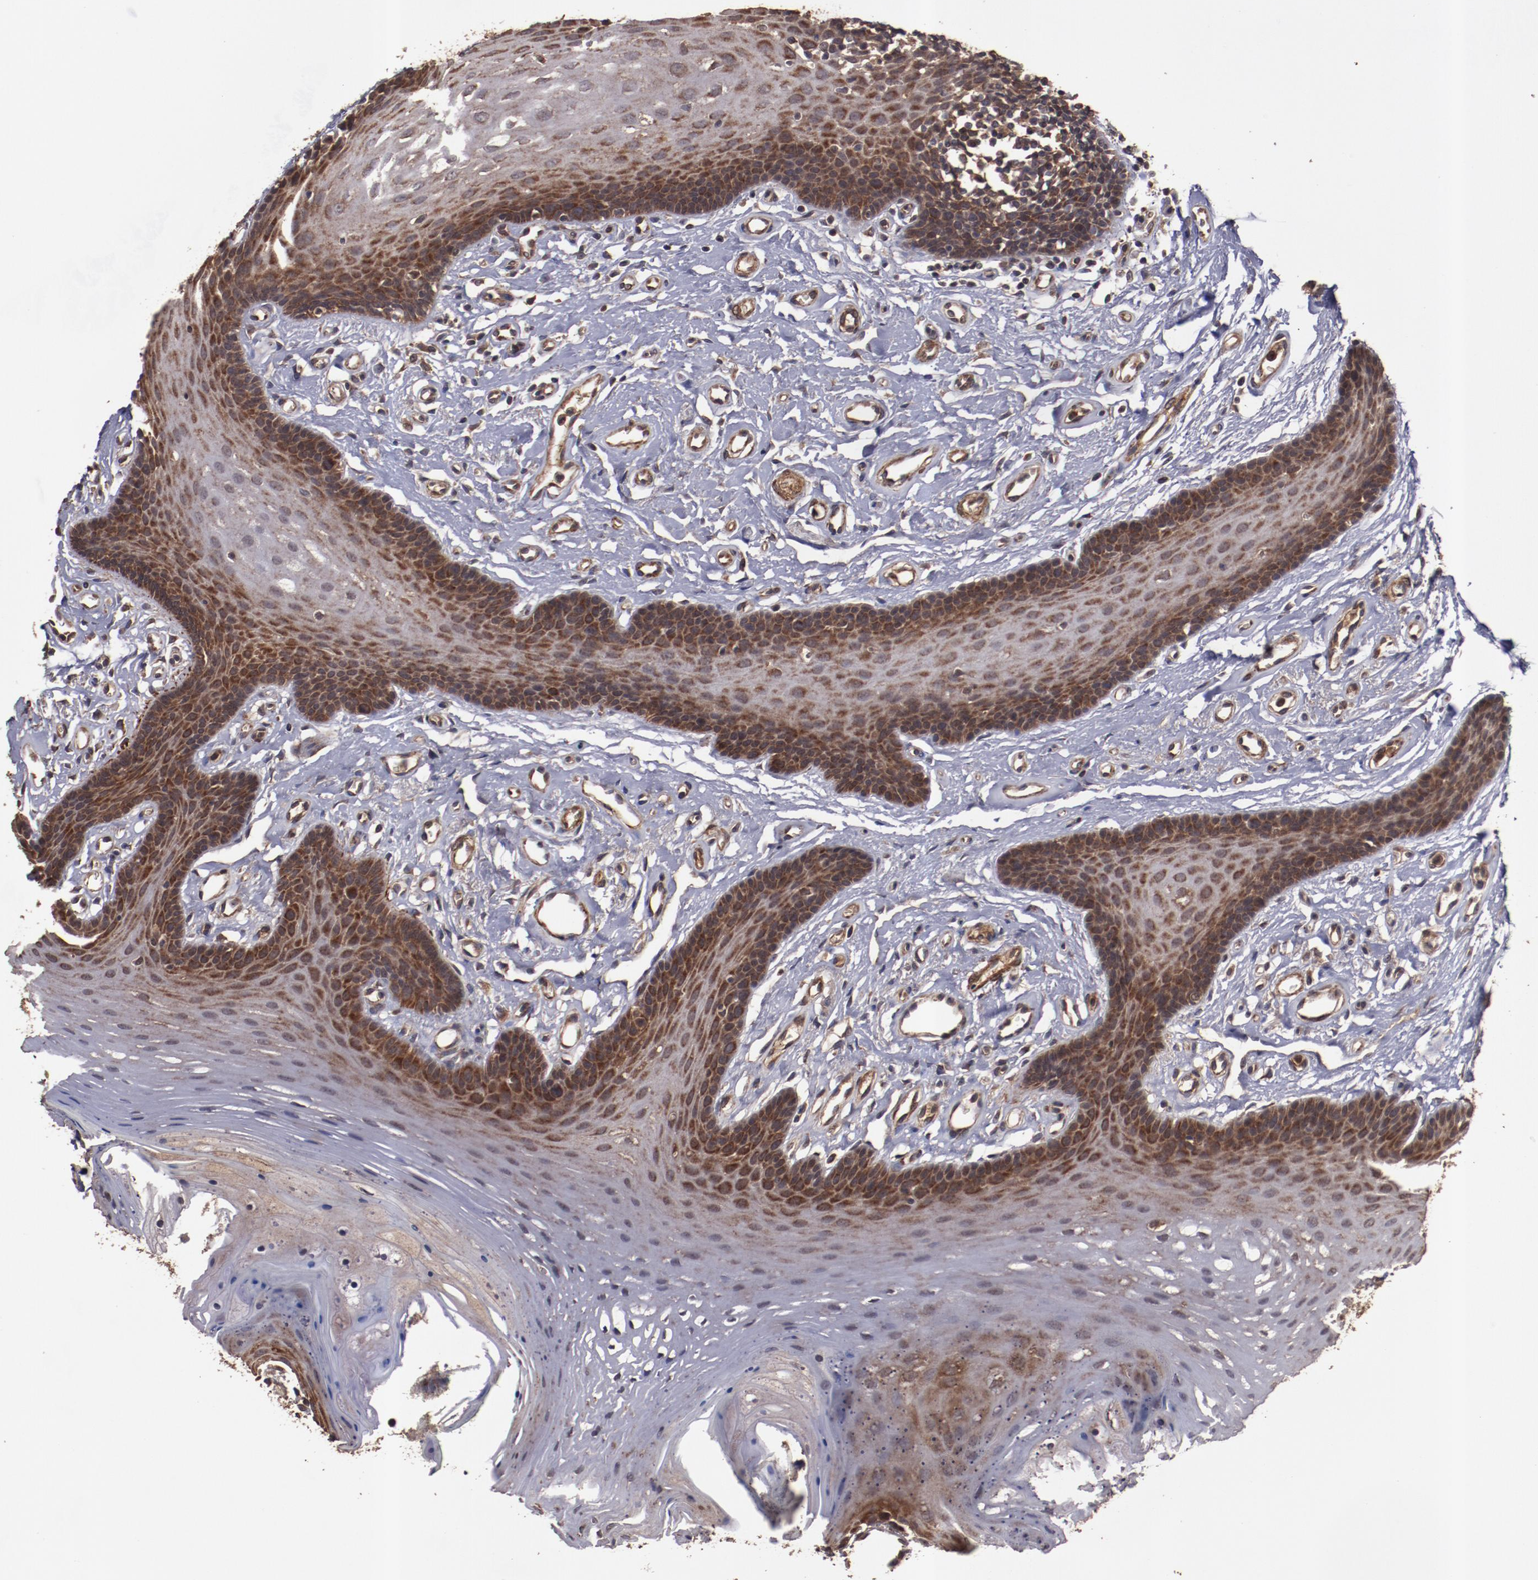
{"staining": {"intensity": "strong", "quantity": ">75%", "location": "cytoplasmic/membranous"}, "tissue": "oral mucosa", "cell_type": "Squamous epithelial cells", "image_type": "normal", "snomed": [{"axis": "morphology", "description": "Normal tissue, NOS"}, {"axis": "topography", "description": "Oral tissue"}], "caption": "Approximately >75% of squamous epithelial cells in unremarkable oral mucosa demonstrate strong cytoplasmic/membranous protein staining as visualized by brown immunohistochemical staining.", "gene": "TXNDC16", "patient": {"sex": "male", "age": 62}}